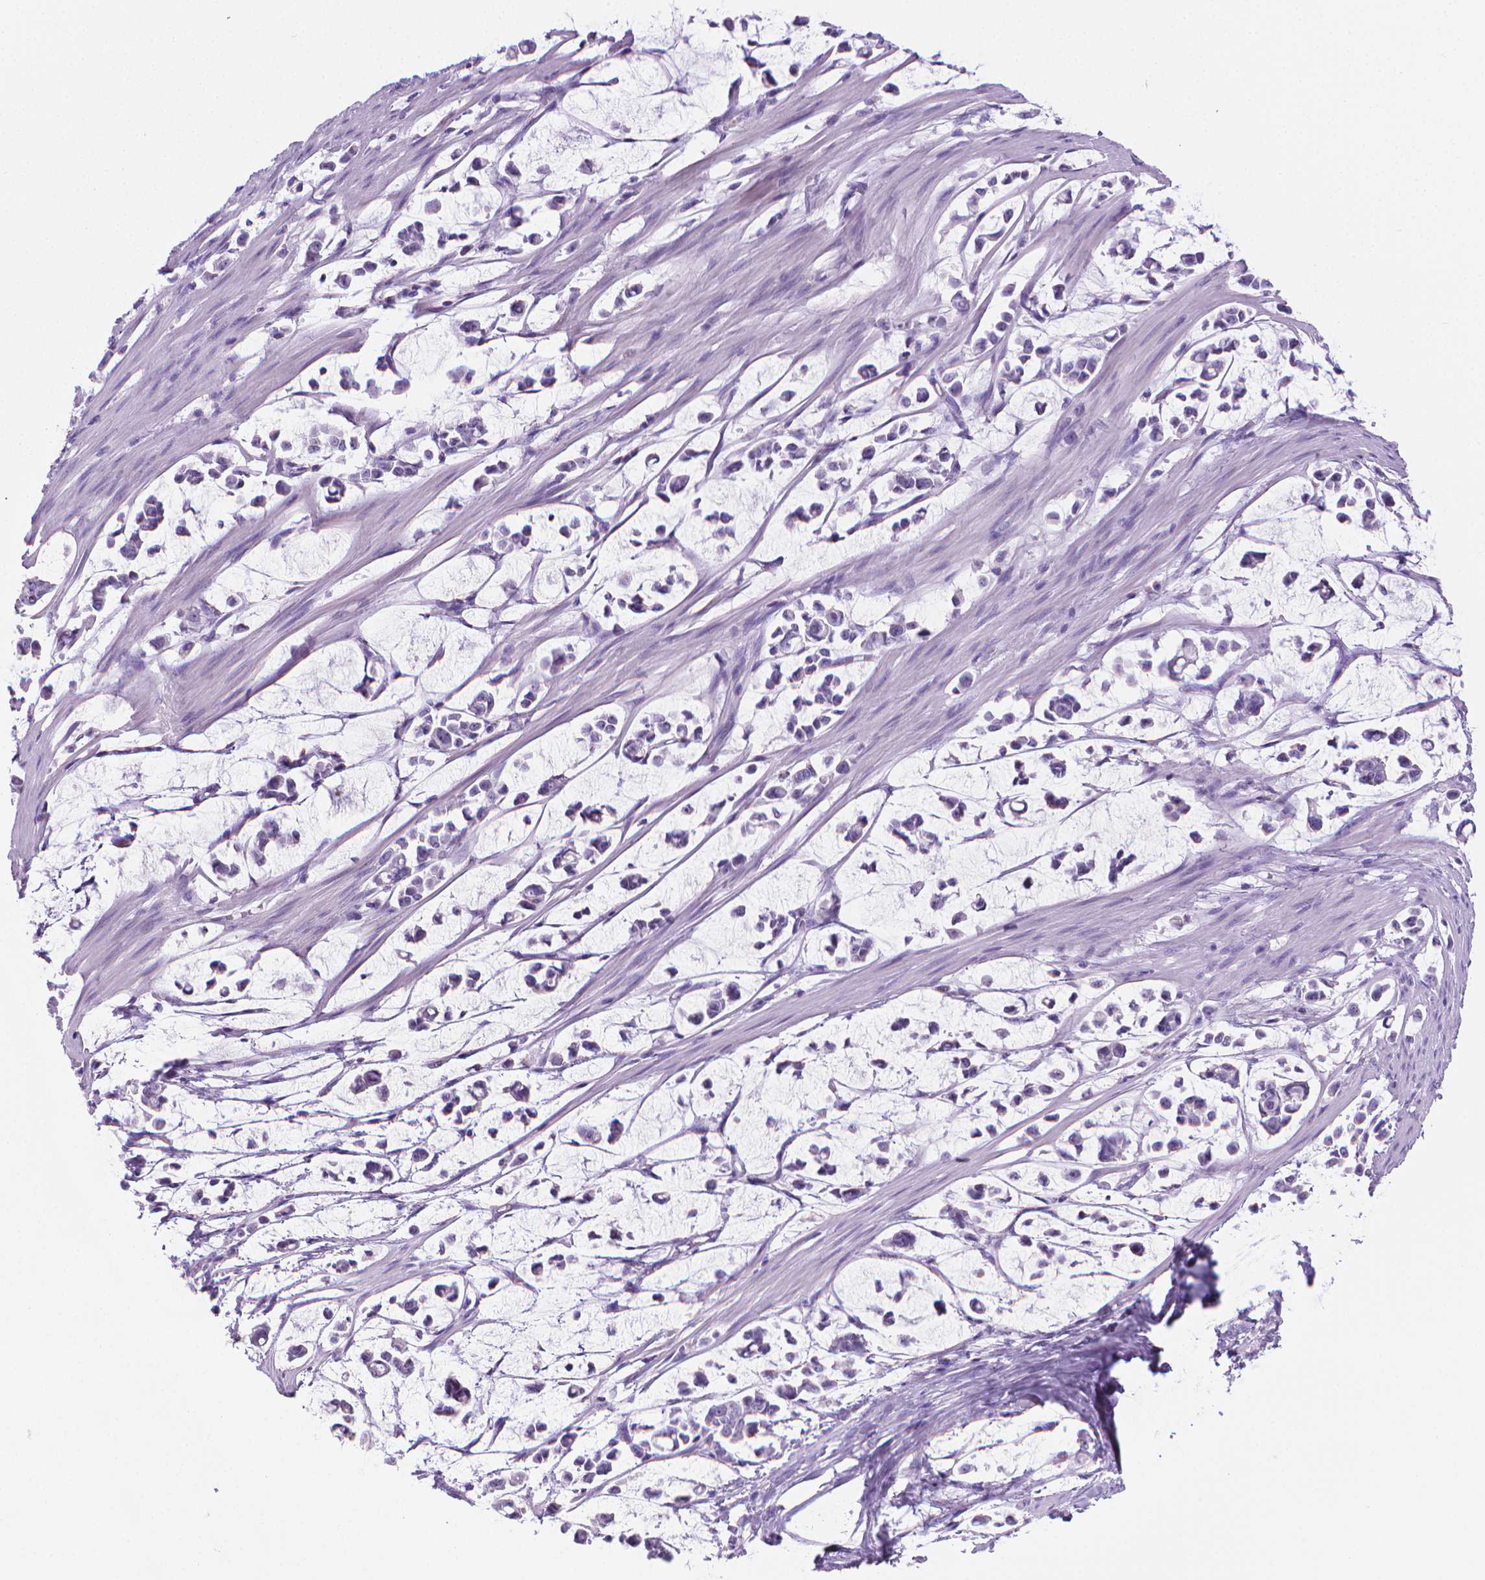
{"staining": {"intensity": "negative", "quantity": "none", "location": "none"}, "tissue": "stomach cancer", "cell_type": "Tumor cells", "image_type": "cancer", "snomed": [{"axis": "morphology", "description": "Adenocarcinoma, NOS"}, {"axis": "topography", "description": "Stomach"}], "caption": "DAB (3,3'-diaminobenzidine) immunohistochemical staining of stomach cancer demonstrates no significant expression in tumor cells.", "gene": "SPAG6", "patient": {"sex": "male", "age": 82}}